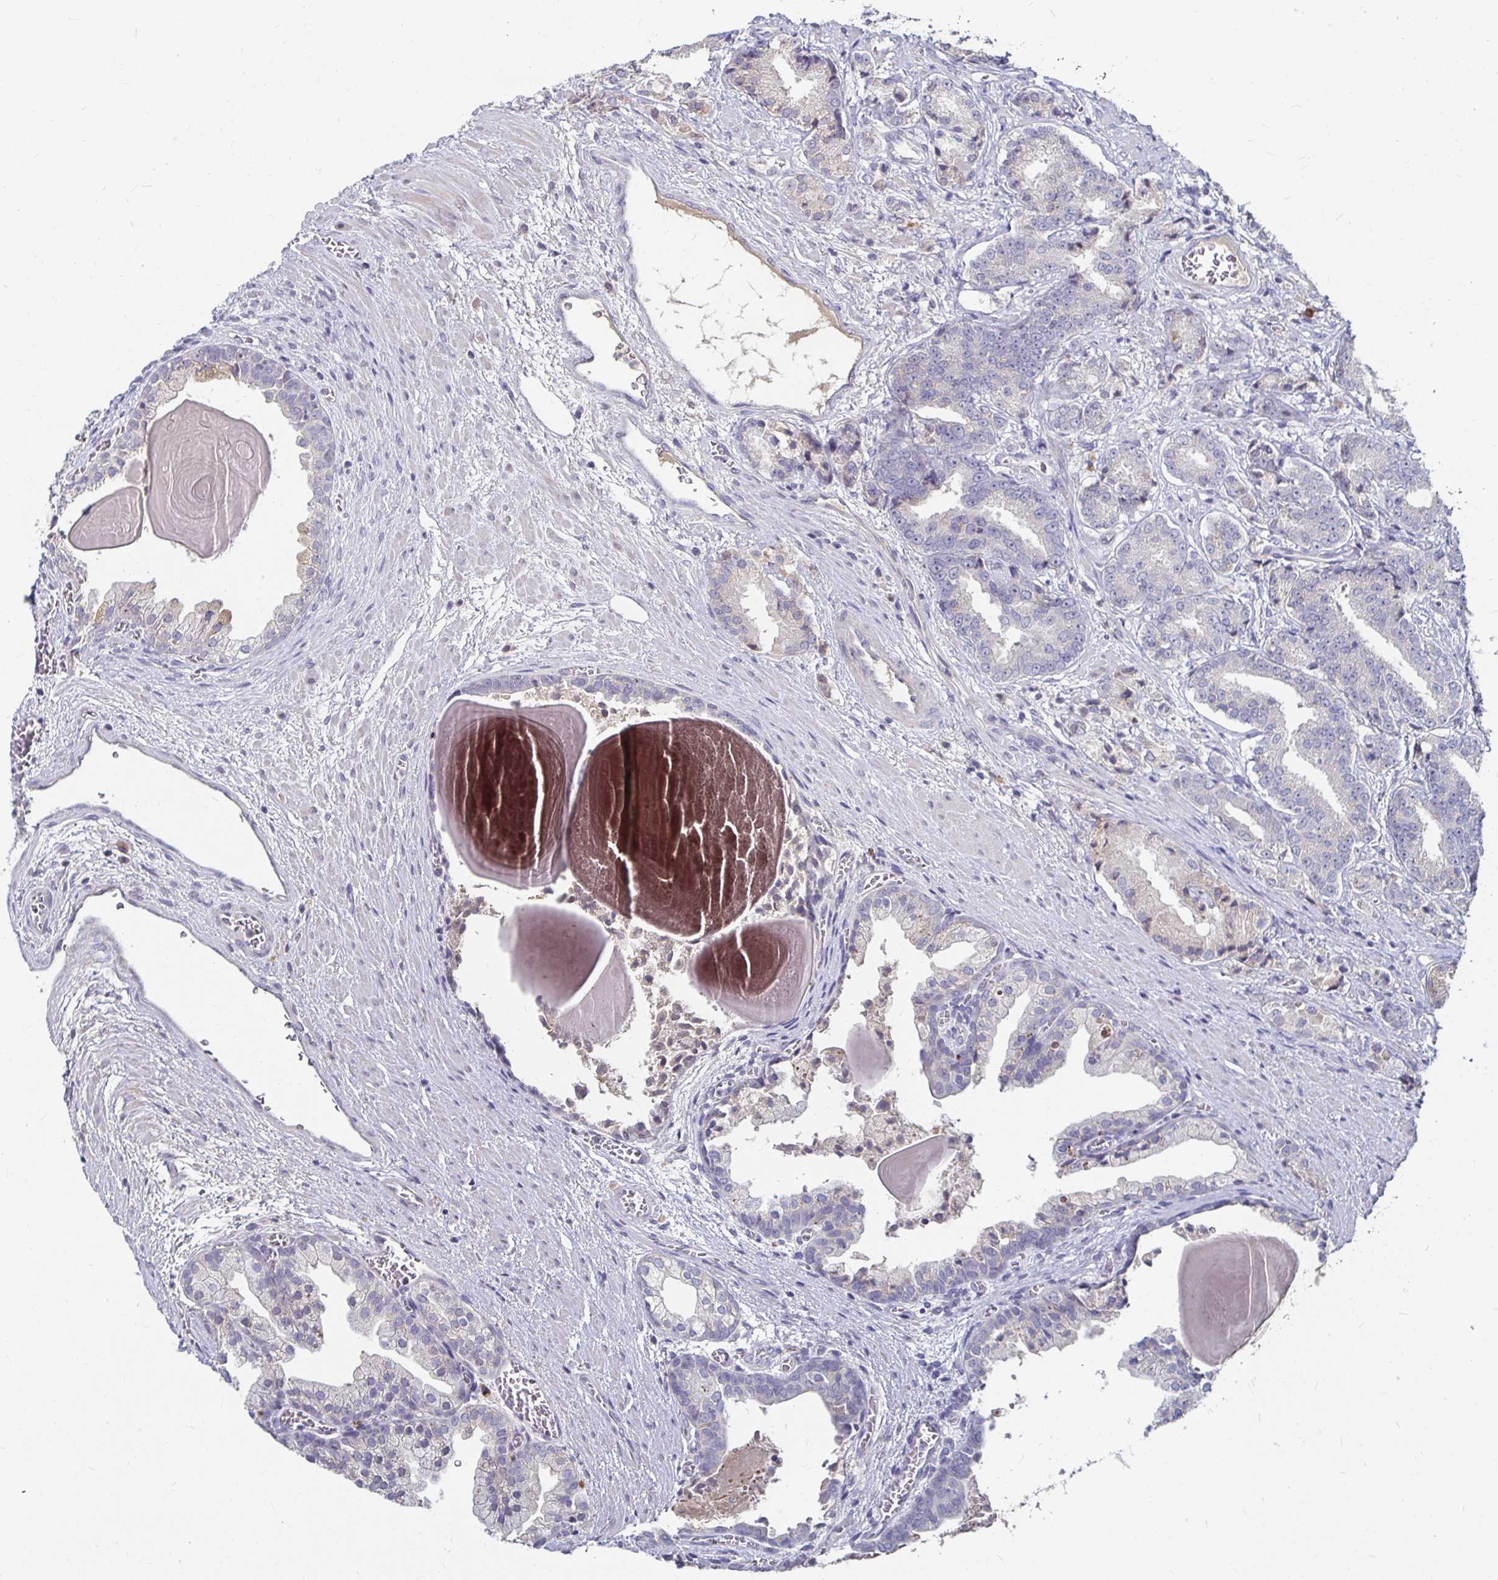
{"staining": {"intensity": "negative", "quantity": "none", "location": "none"}, "tissue": "prostate cancer", "cell_type": "Tumor cells", "image_type": "cancer", "snomed": [{"axis": "morphology", "description": "Adenocarcinoma, High grade"}, {"axis": "topography", "description": "Prostate and seminal vesicle, NOS"}], "caption": "IHC micrograph of human prostate adenocarcinoma (high-grade) stained for a protein (brown), which shows no staining in tumor cells.", "gene": "RNF144B", "patient": {"sex": "male", "age": 61}}